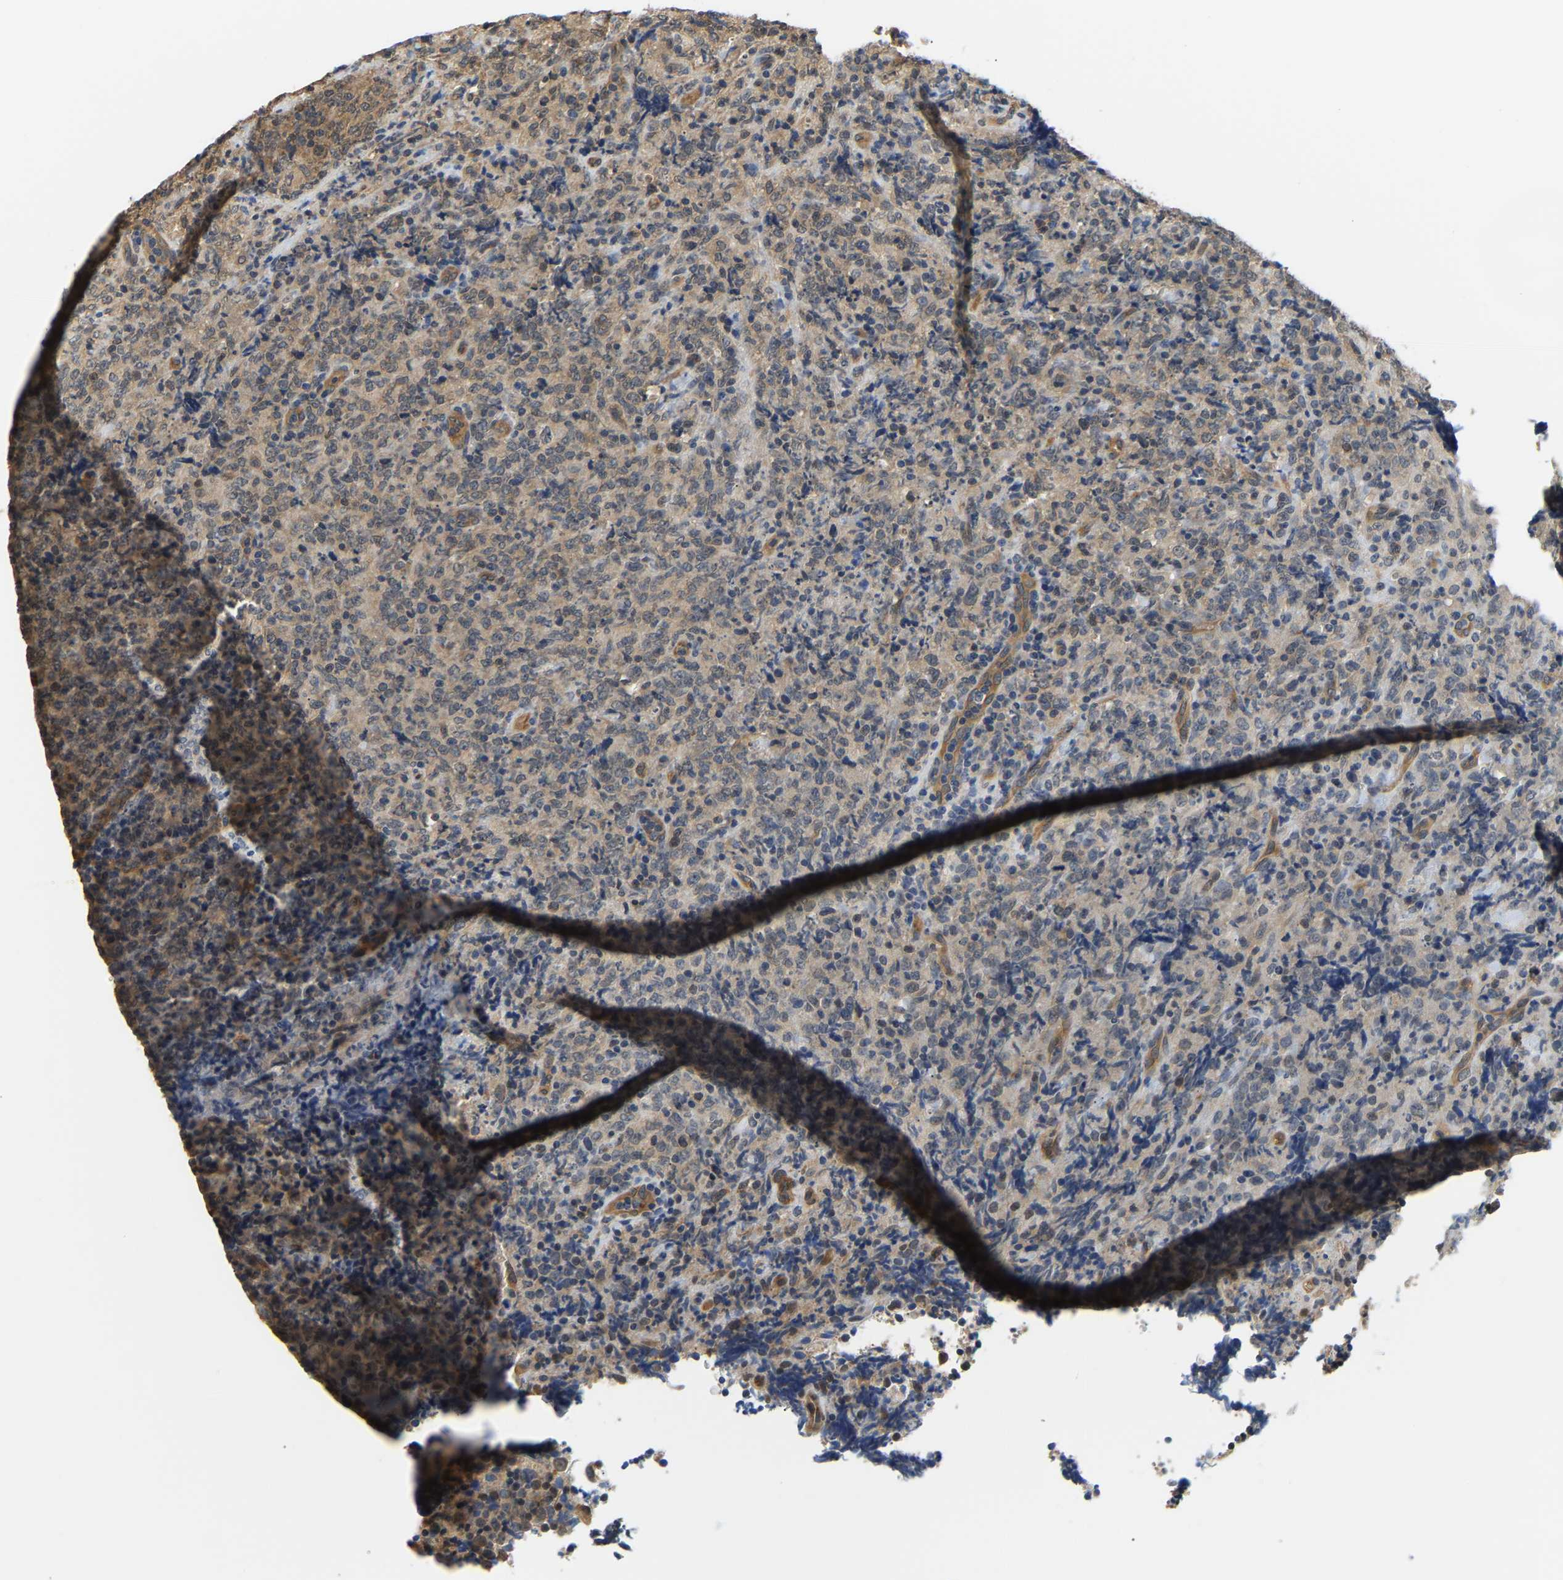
{"staining": {"intensity": "weak", "quantity": "<25%", "location": "cytoplasmic/membranous"}, "tissue": "lymphoma", "cell_type": "Tumor cells", "image_type": "cancer", "snomed": [{"axis": "morphology", "description": "Malignant lymphoma, non-Hodgkin's type, High grade"}, {"axis": "topography", "description": "Tonsil"}], "caption": "Protein analysis of malignant lymphoma, non-Hodgkin's type (high-grade) shows no significant positivity in tumor cells.", "gene": "ARHGEF12", "patient": {"sex": "female", "age": 36}}